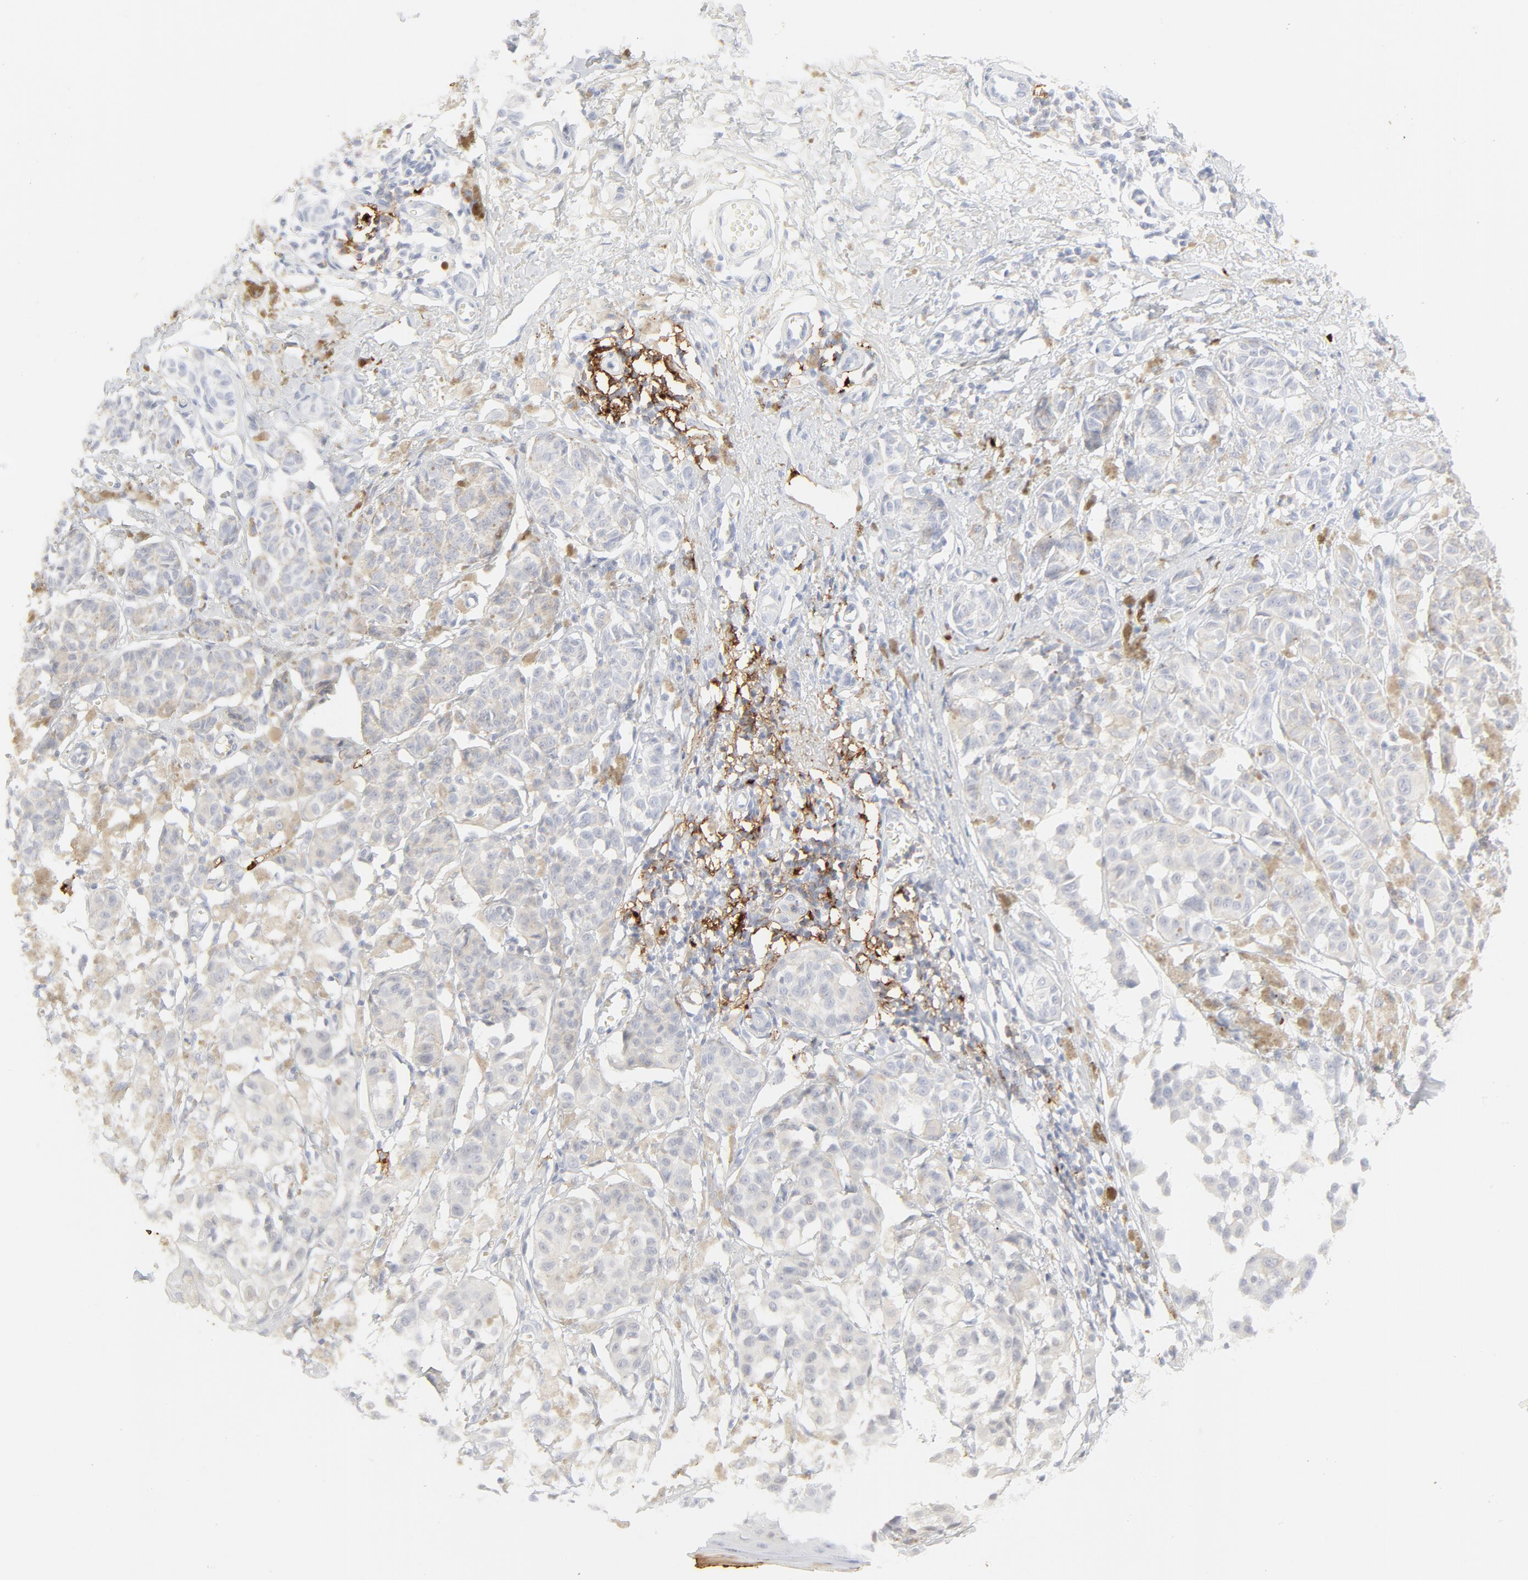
{"staining": {"intensity": "negative", "quantity": "none", "location": "none"}, "tissue": "melanoma", "cell_type": "Tumor cells", "image_type": "cancer", "snomed": [{"axis": "morphology", "description": "Malignant melanoma, NOS"}, {"axis": "topography", "description": "Skin"}], "caption": "This is a image of immunohistochemistry staining of melanoma, which shows no staining in tumor cells. Nuclei are stained in blue.", "gene": "CCR7", "patient": {"sex": "male", "age": 76}}